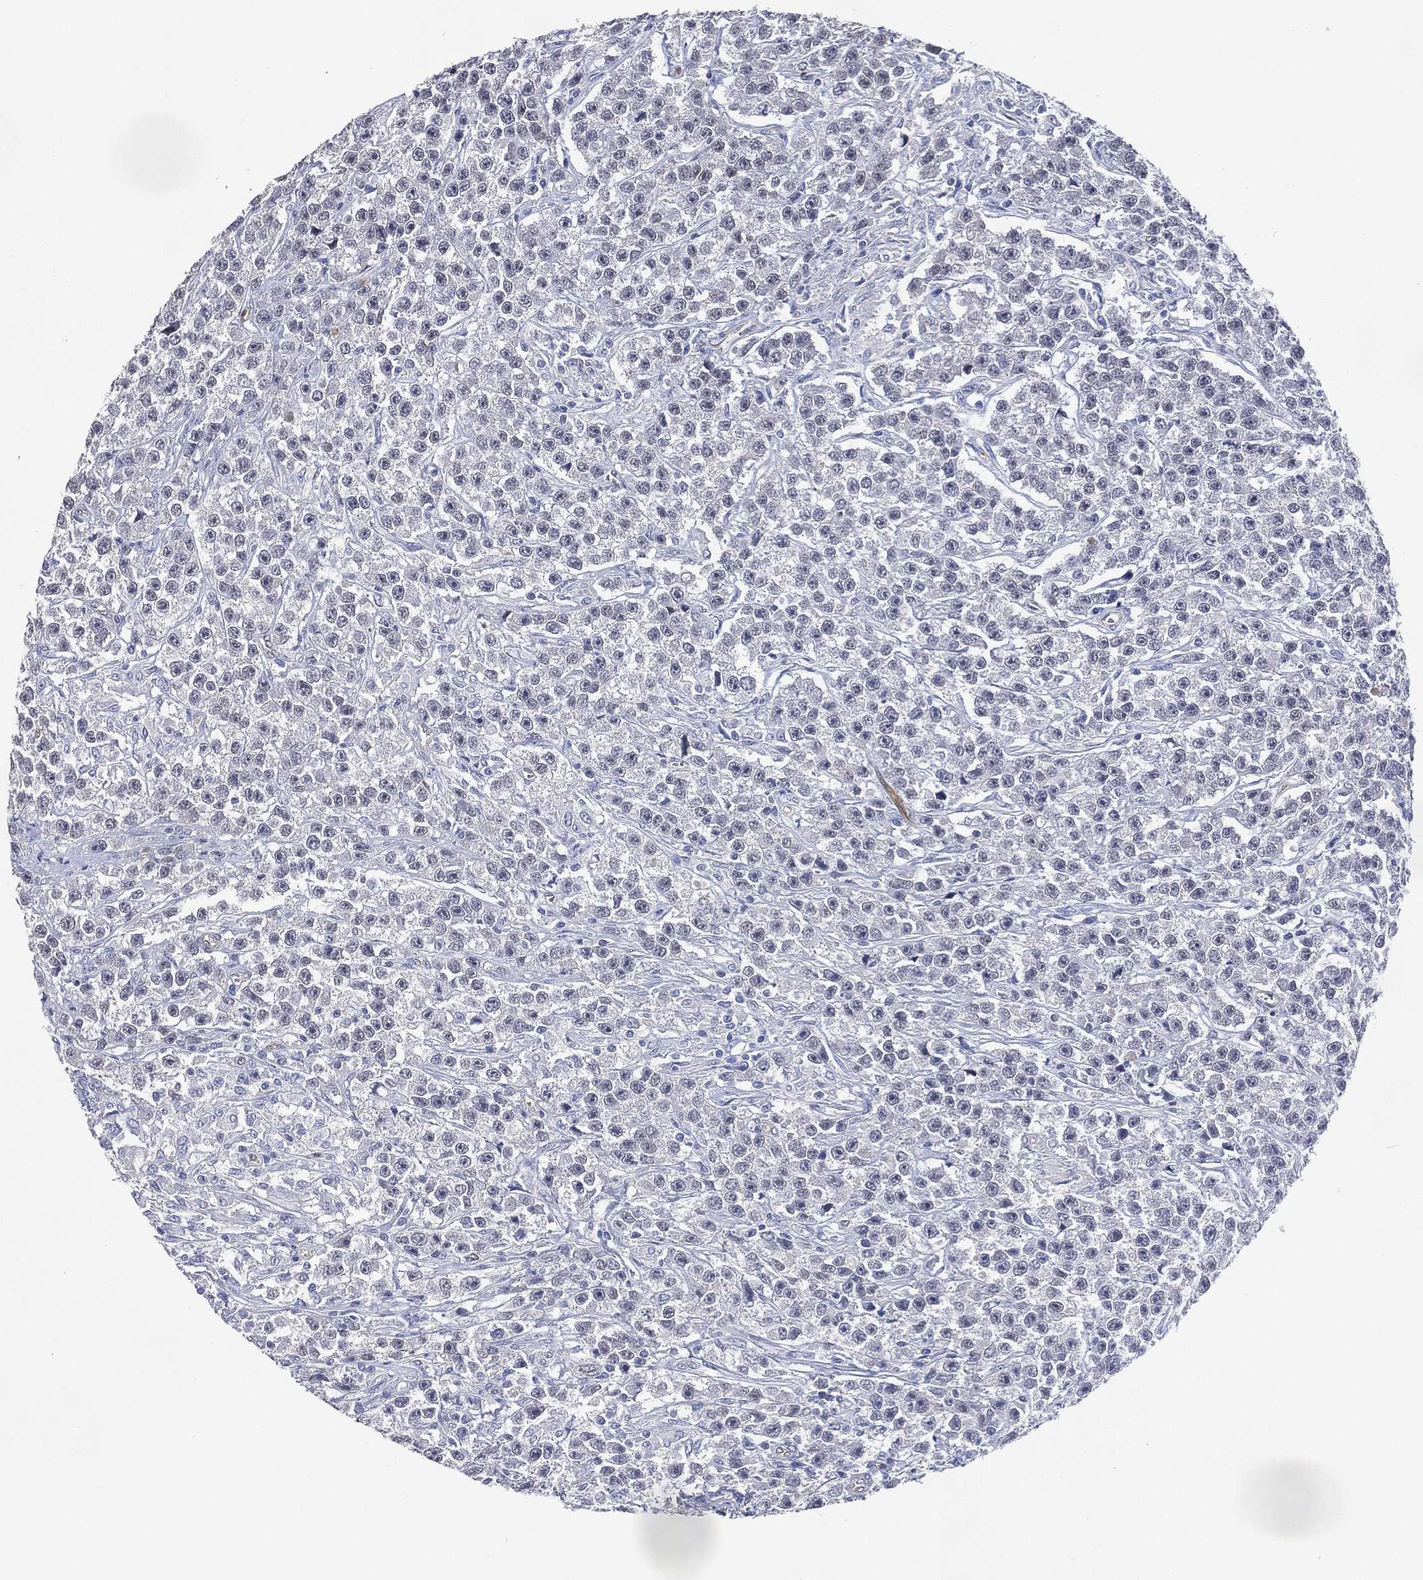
{"staining": {"intensity": "negative", "quantity": "none", "location": "none"}, "tissue": "testis cancer", "cell_type": "Tumor cells", "image_type": "cancer", "snomed": [{"axis": "morphology", "description": "Seminoma, NOS"}, {"axis": "topography", "description": "Testis"}], "caption": "Testis cancer (seminoma) was stained to show a protein in brown. There is no significant positivity in tumor cells.", "gene": "AK1", "patient": {"sex": "male", "age": 59}}